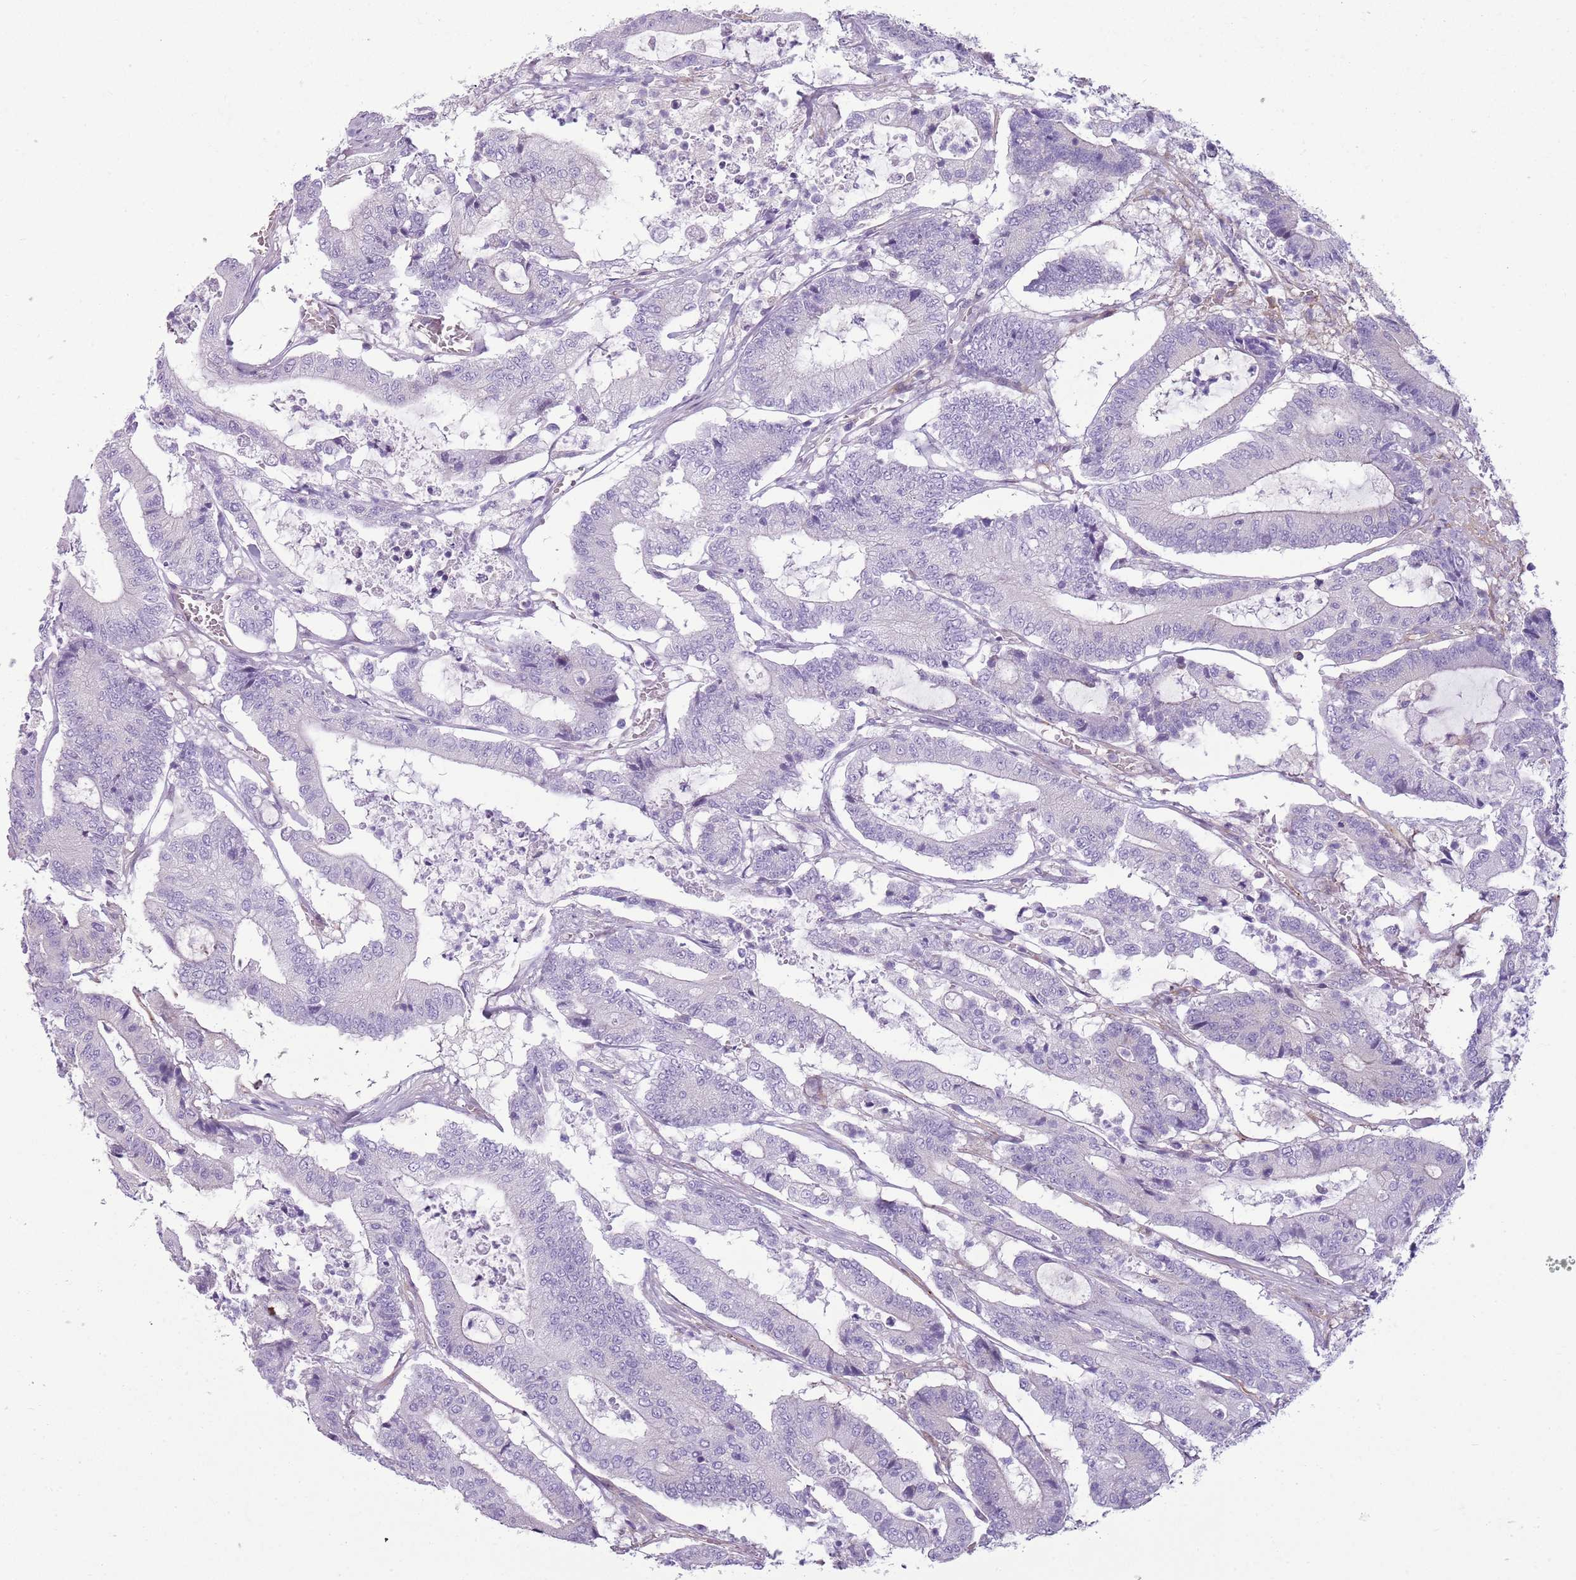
{"staining": {"intensity": "negative", "quantity": "none", "location": "none"}, "tissue": "colorectal cancer", "cell_type": "Tumor cells", "image_type": "cancer", "snomed": [{"axis": "morphology", "description": "Adenocarcinoma, NOS"}, {"axis": "topography", "description": "Colon"}], "caption": "Colorectal cancer was stained to show a protein in brown. There is no significant staining in tumor cells.", "gene": "SNX1", "patient": {"sex": "female", "age": 84}}